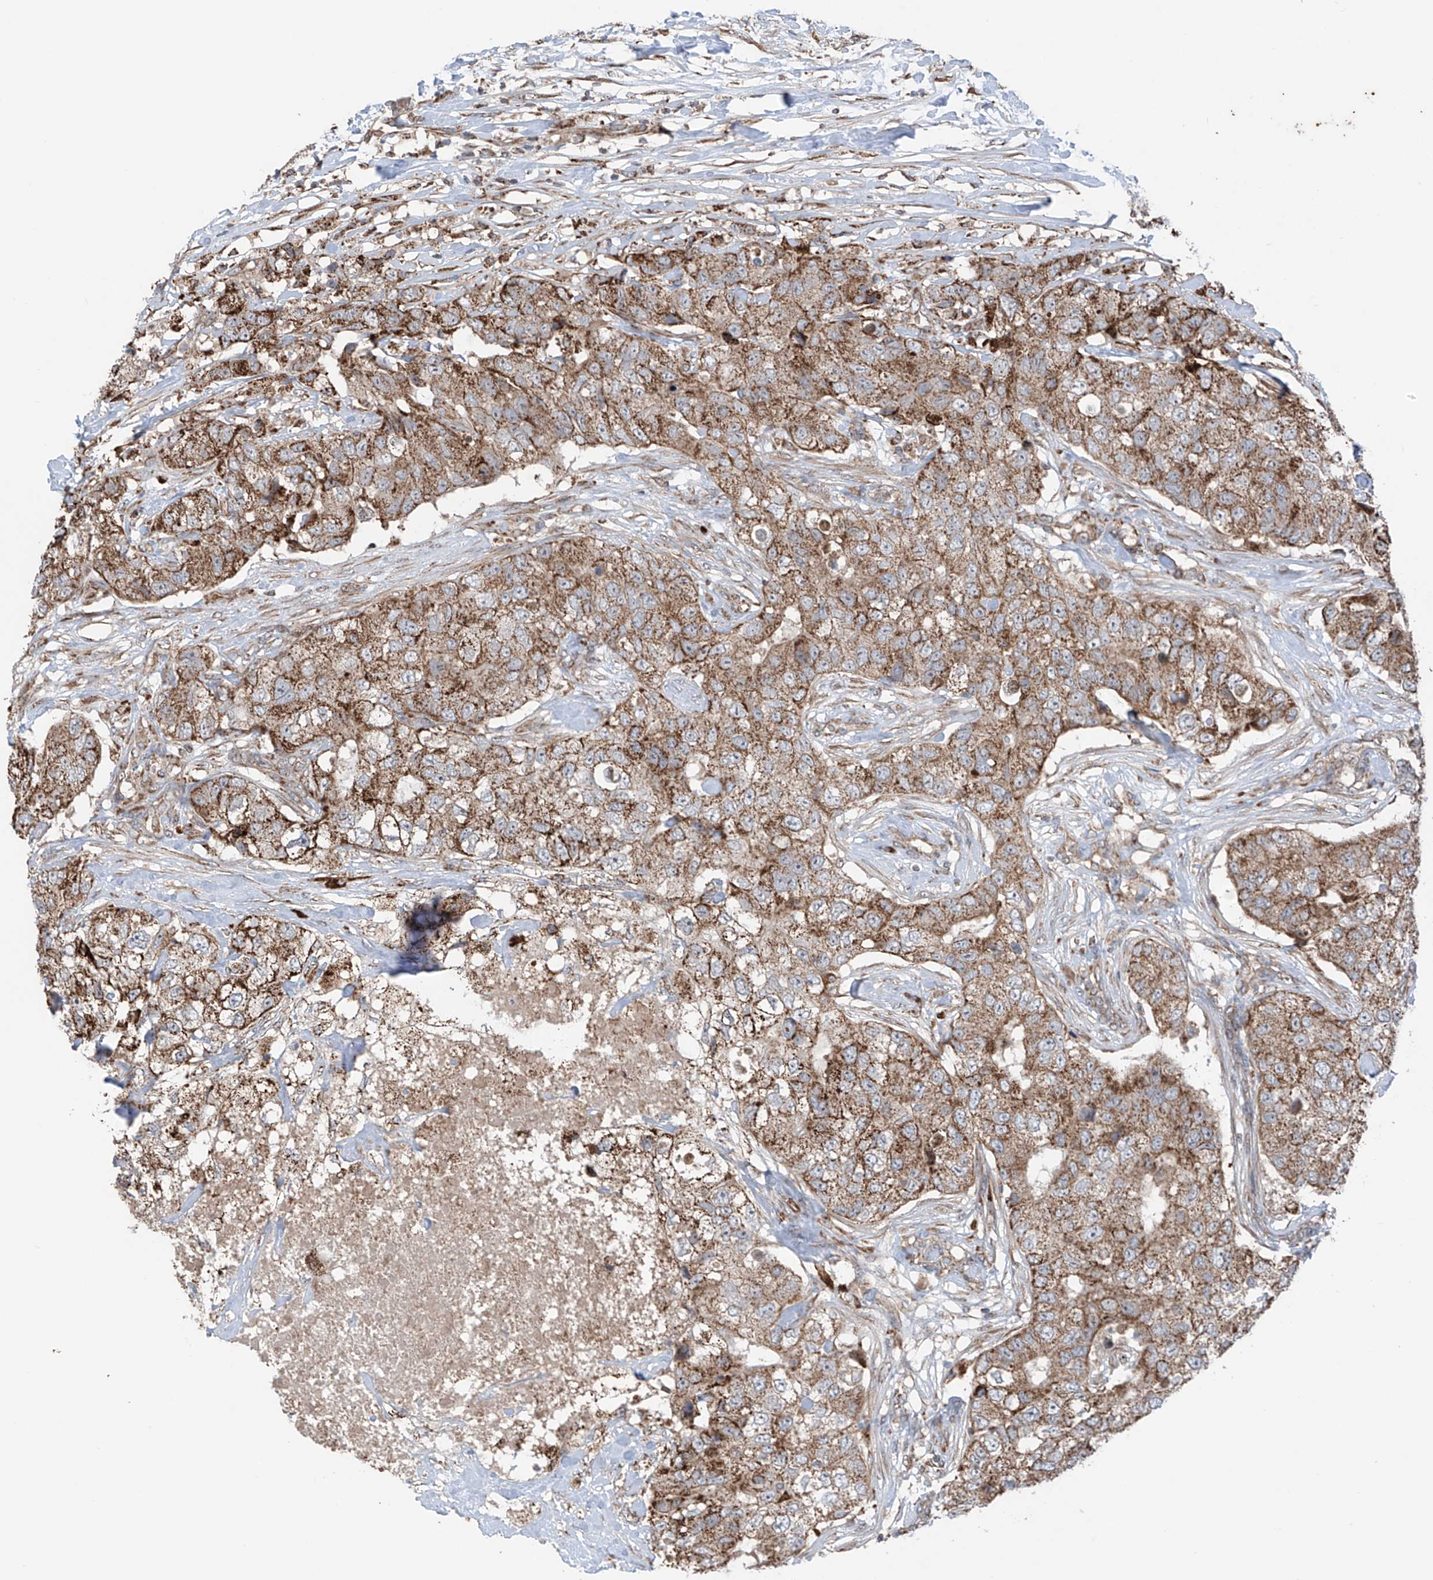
{"staining": {"intensity": "moderate", "quantity": ">75%", "location": "cytoplasmic/membranous"}, "tissue": "breast cancer", "cell_type": "Tumor cells", "image_type": "cancer", "snomed": [{"axis": "morphology", "description": "Duct carcinoma"}, {"axis": "topography", "description": "Breast"}], "caption": "Protein expression analysis of infiltrating ductal carcinoma (breast) reveals moderate cytoplasmic/membranous expression in approximately >75% of tumor cells.", "gene": "SAMD3", "patient": {"sex": "female", "age": 62}}